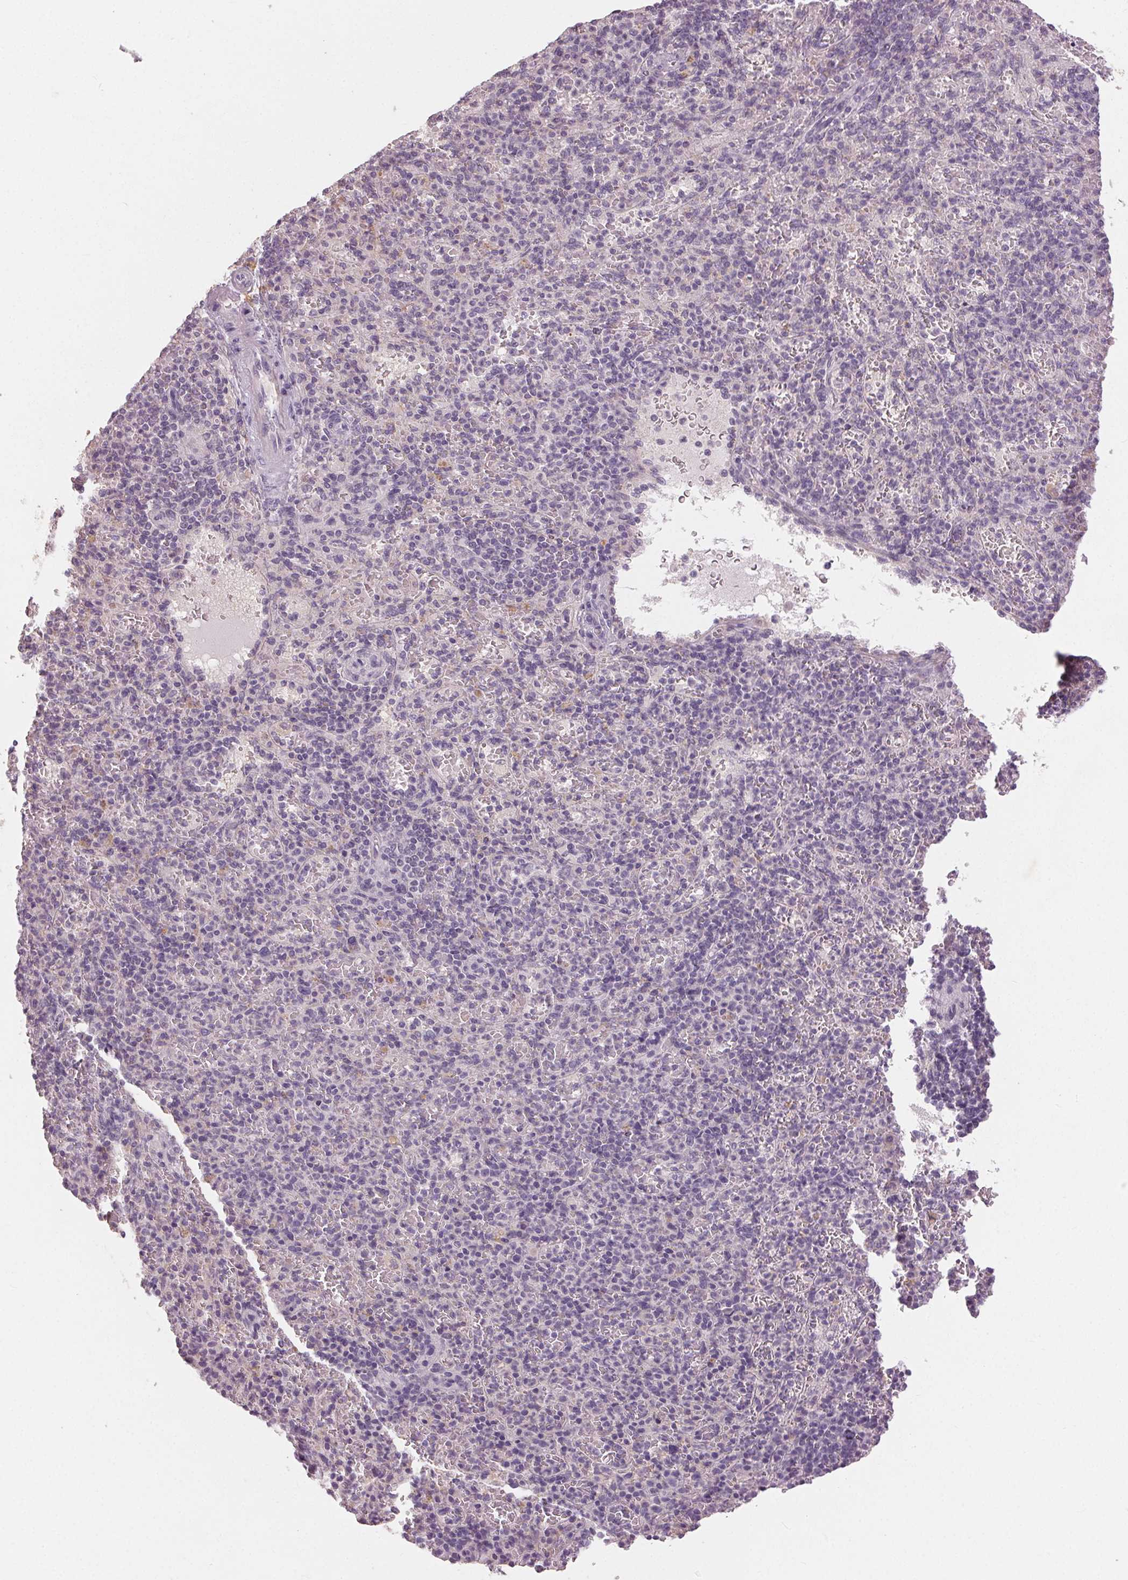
{"staining": {"intensity": "negative", "quantity": "none", "location": "none"}, "tissue": "spleen", "cell_type": "Cells in red pulp", "image_type": "normal", "snomed": [{"axis": "morphology", "description": "Normal tissue, NOS"}, {"axis": "topography", "description": "Spleen"}], "caption": "An immunohistochemistry (IHC) image of unremarkable spleen is shown. There is no staining in cells in red pulp of spleen. (DAB IHC, high magnification).", "gene": "CLTRN", "patient": {"sex": "female", "age": 74}}